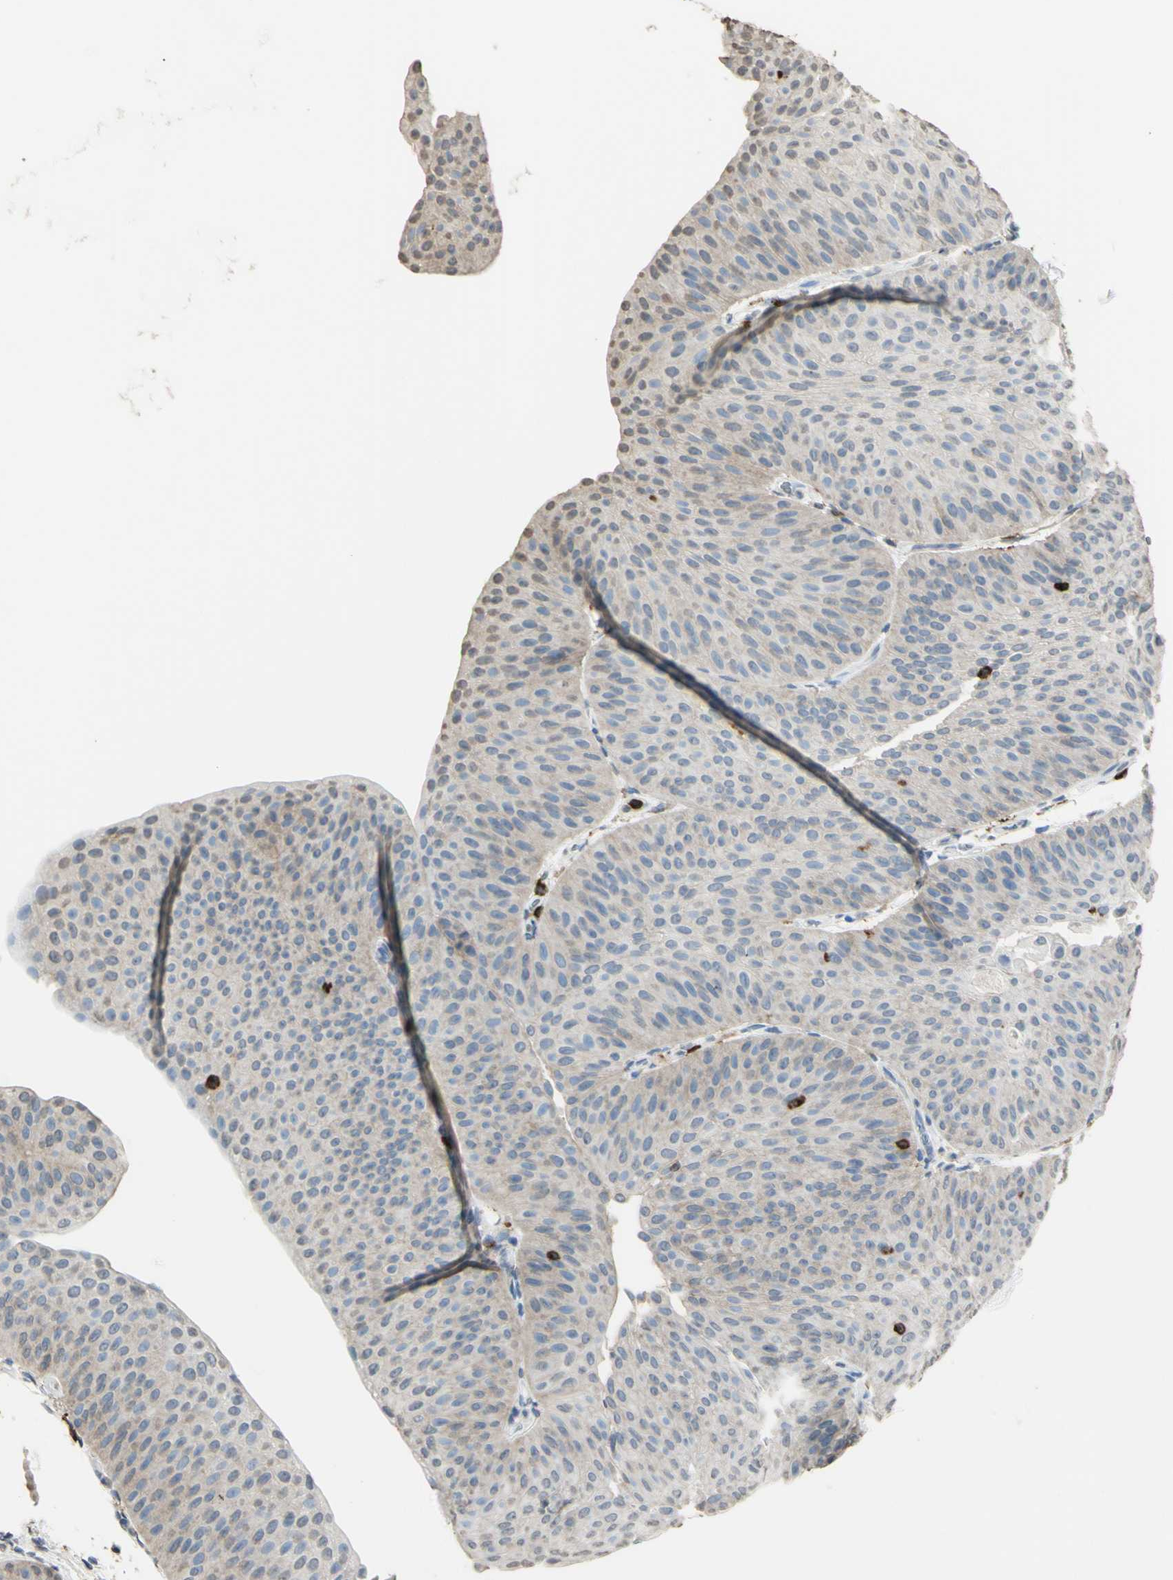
{"staining": {"intensity": "negative", "quantity": "none", "location": "none"}, "tissue": "urothelial cancer", "cell_type": "Tumor cells", "image_type": "cancer", "snomed": [{"axis": "morphology", "description": "Urothelial carcinoma, Low grade"}, {"axis": "topography", "description": "Urinary bladder"}], "caption": "Urothelial carcinoma (low-grade) stained for a protein using immunohistochemistry displays no staining tumor cells.", "gene": "PSTPIP1", "patient": {"sex": "female", "age": 60}}